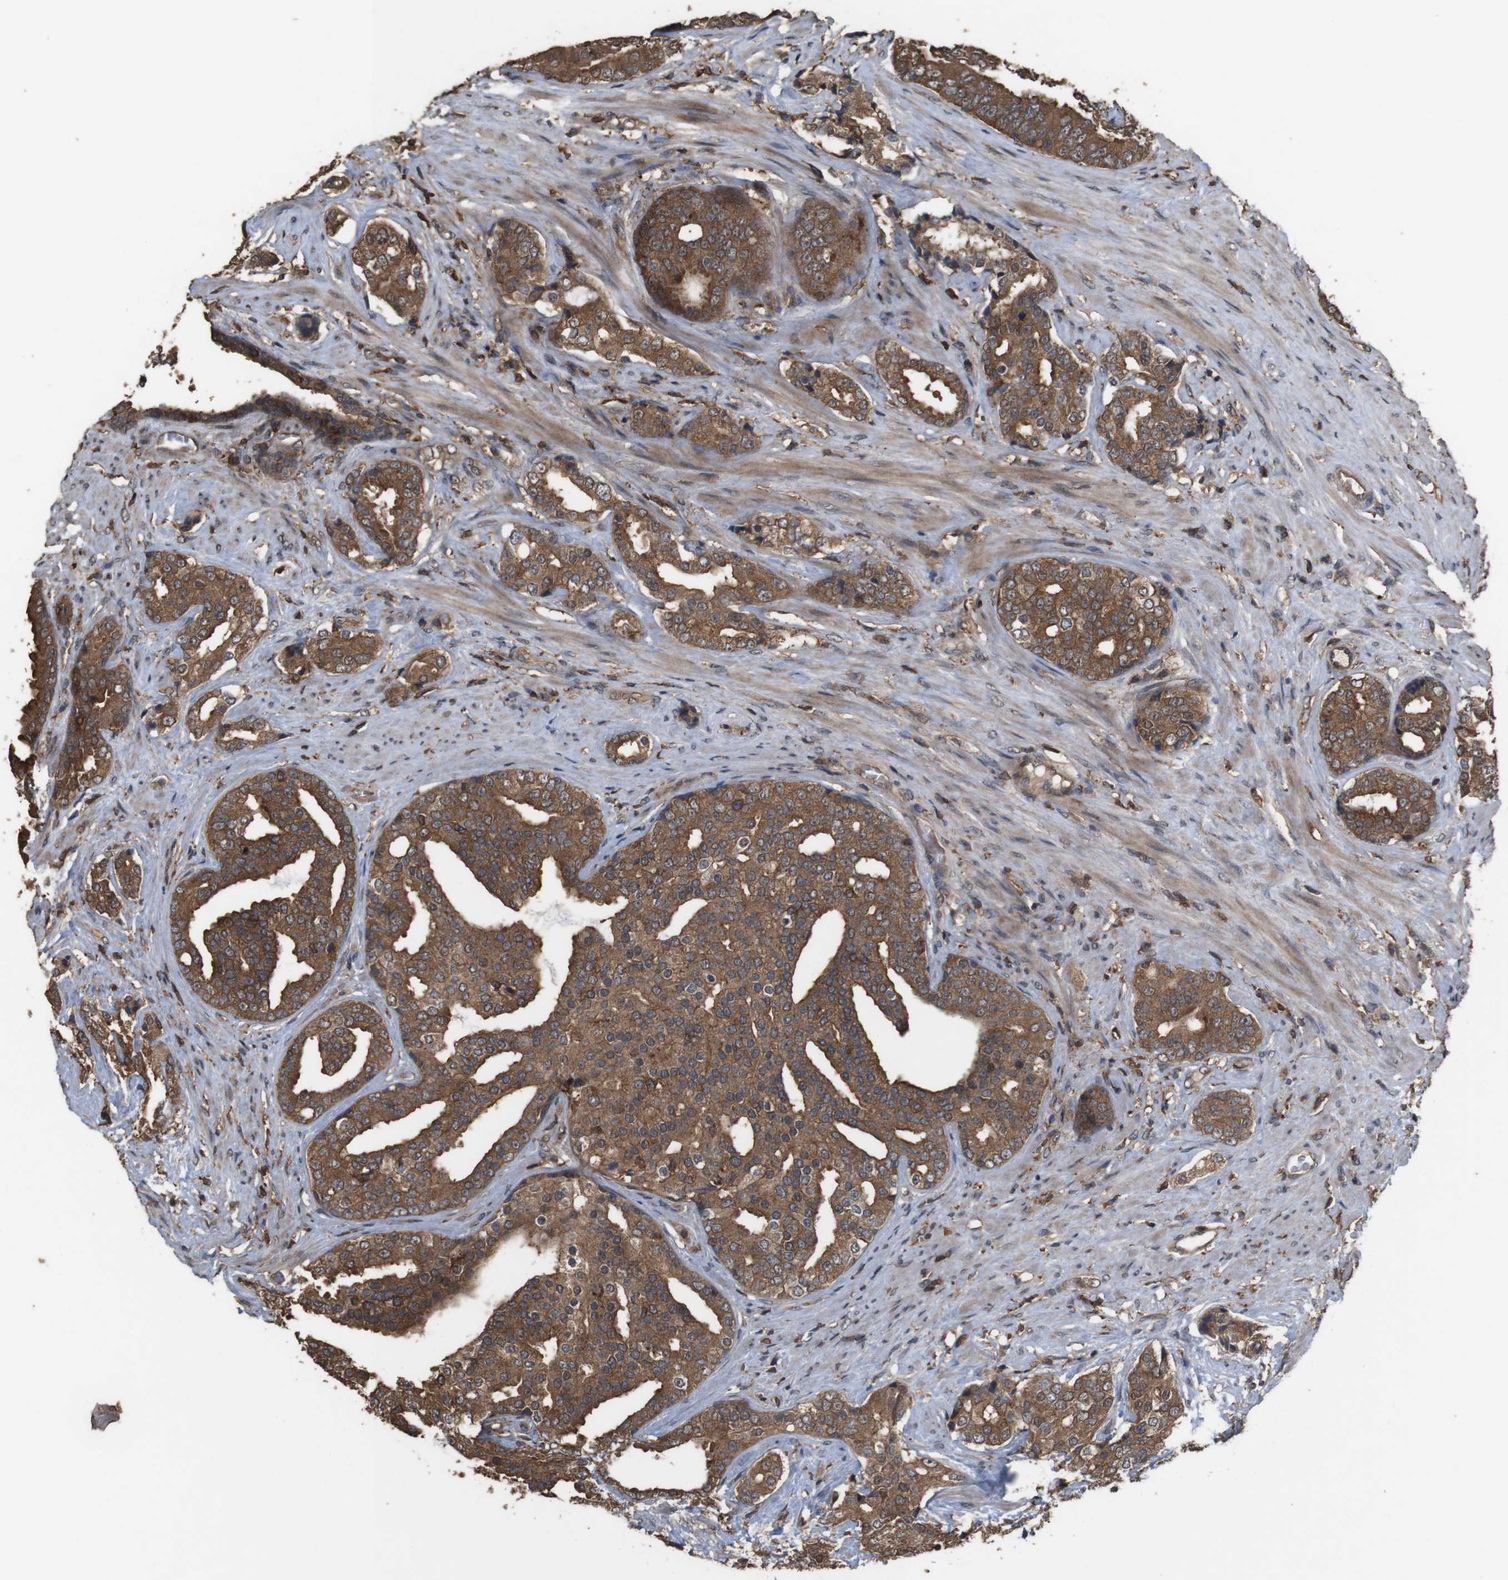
{"staining": {"intensity": "strong", "quantity": ">75%", "location": "cytoplasmic/membranous"}, "tissue": "prostate cancer", "cell_type": "Tumor cells", "image_type": "cancer", "snomed": [{"axis": "morphology", "description": "Adenocarcinoma, High grade"}, {"axis": "topography", "description": "Prostate"}], "caption": "Immunohistochemistry (IHC) histopathology image of human prostate cancer stained for a protein (brown), which exhibits high levels of strong cytoplasmic/membranous staining in about >75% of tumor cells.", "gene": "BAG4", "patient": {"sex": "male", "age": 71}}